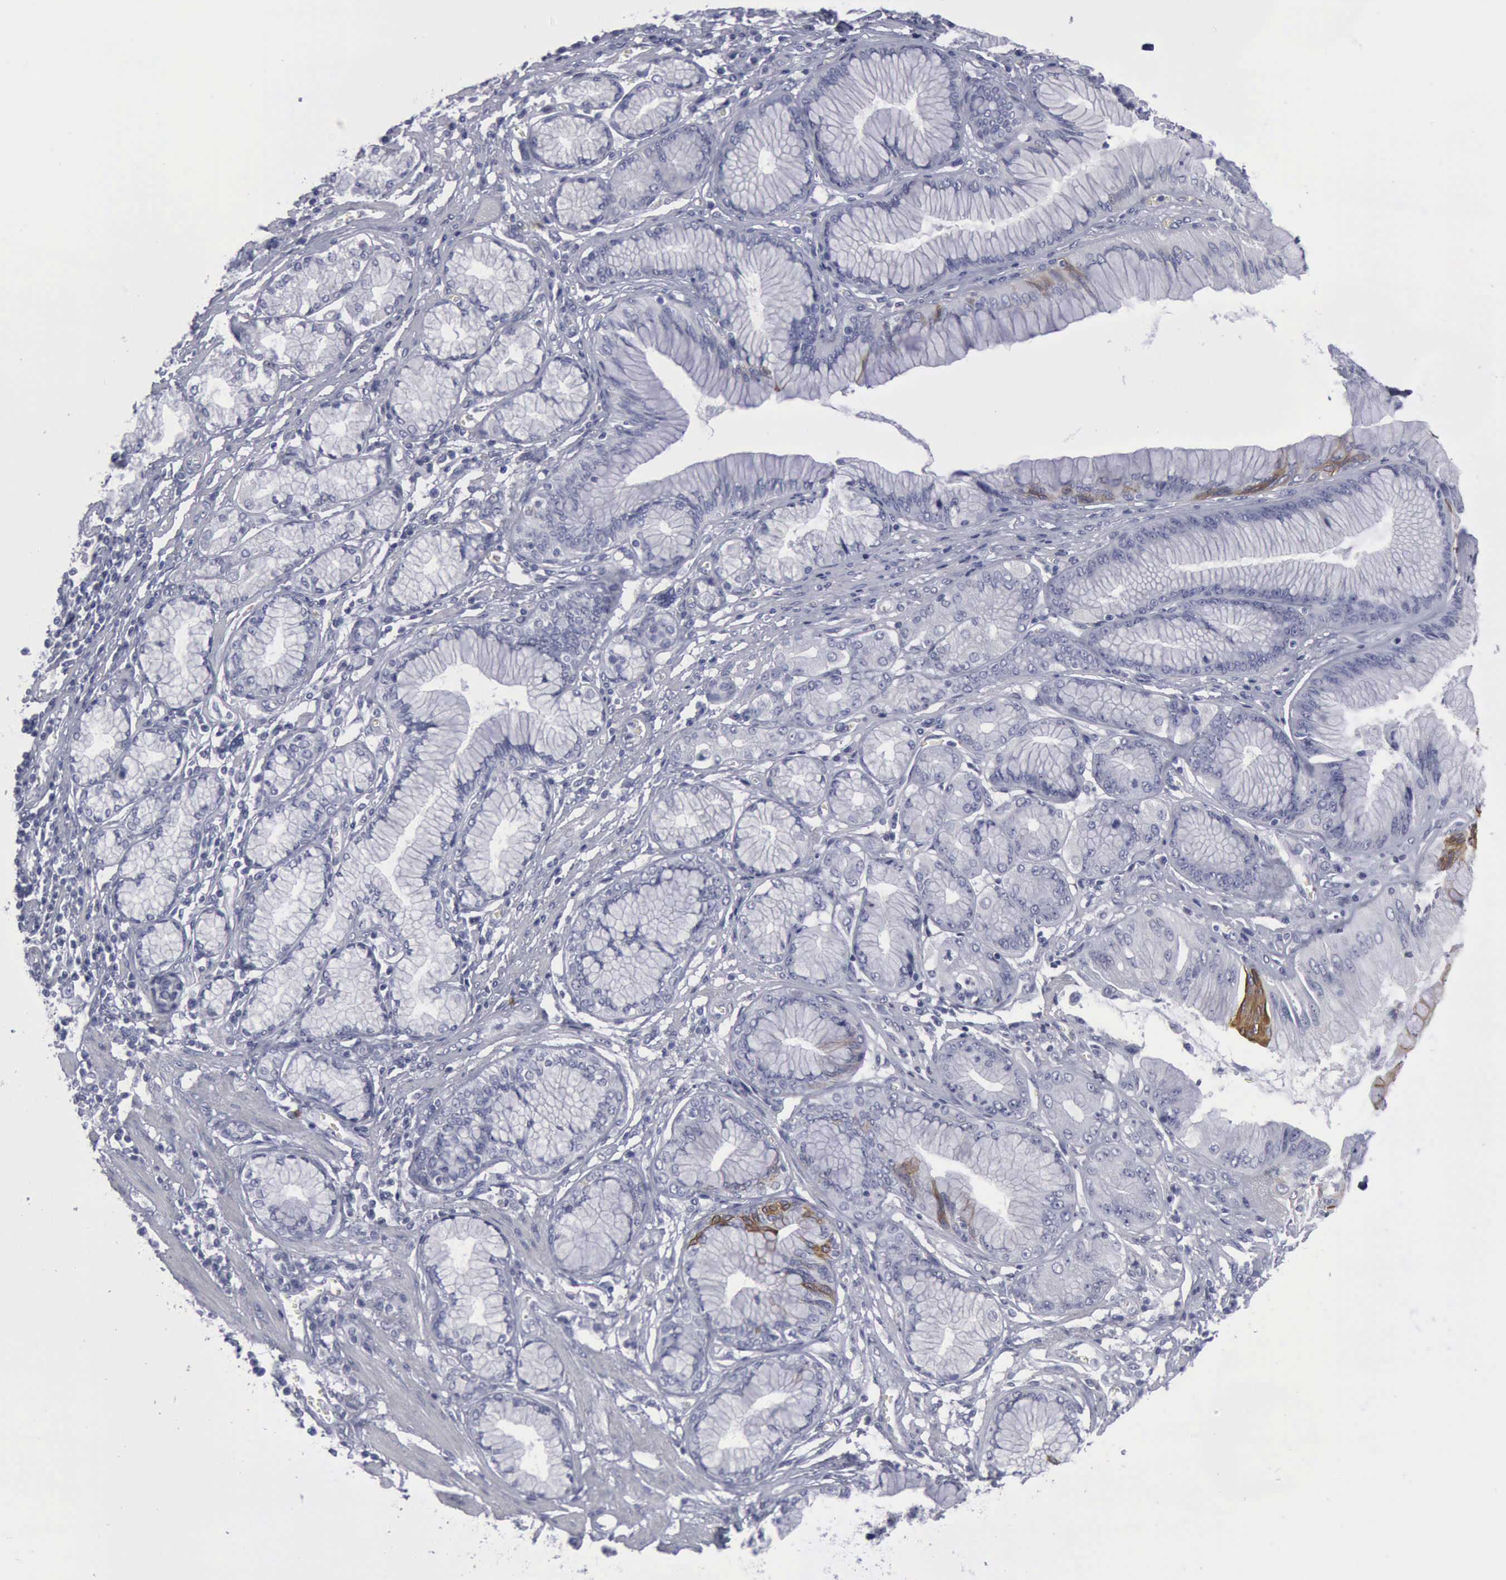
{"staining": {"intensity": "negative", "quantity": "none", "location": "none"}, "tissue": "stomach cancer", "cell_type": "Tumor cells", "image_type": "cancer", "snomed": [{"axis": "morphology", "description": "Adenocarcinoma, NOS"}, {"axis": "topography", "description": "Pancreas"}, {"axis": "topography", "description": "Stomach, upper"}], "caption": "Immunohistochemical staining of human stomach adenocarcinoma exhibits no significant expression in tumor cells.", "gene": "KRT13", "patient": {"sex": "male", "age": 77}}